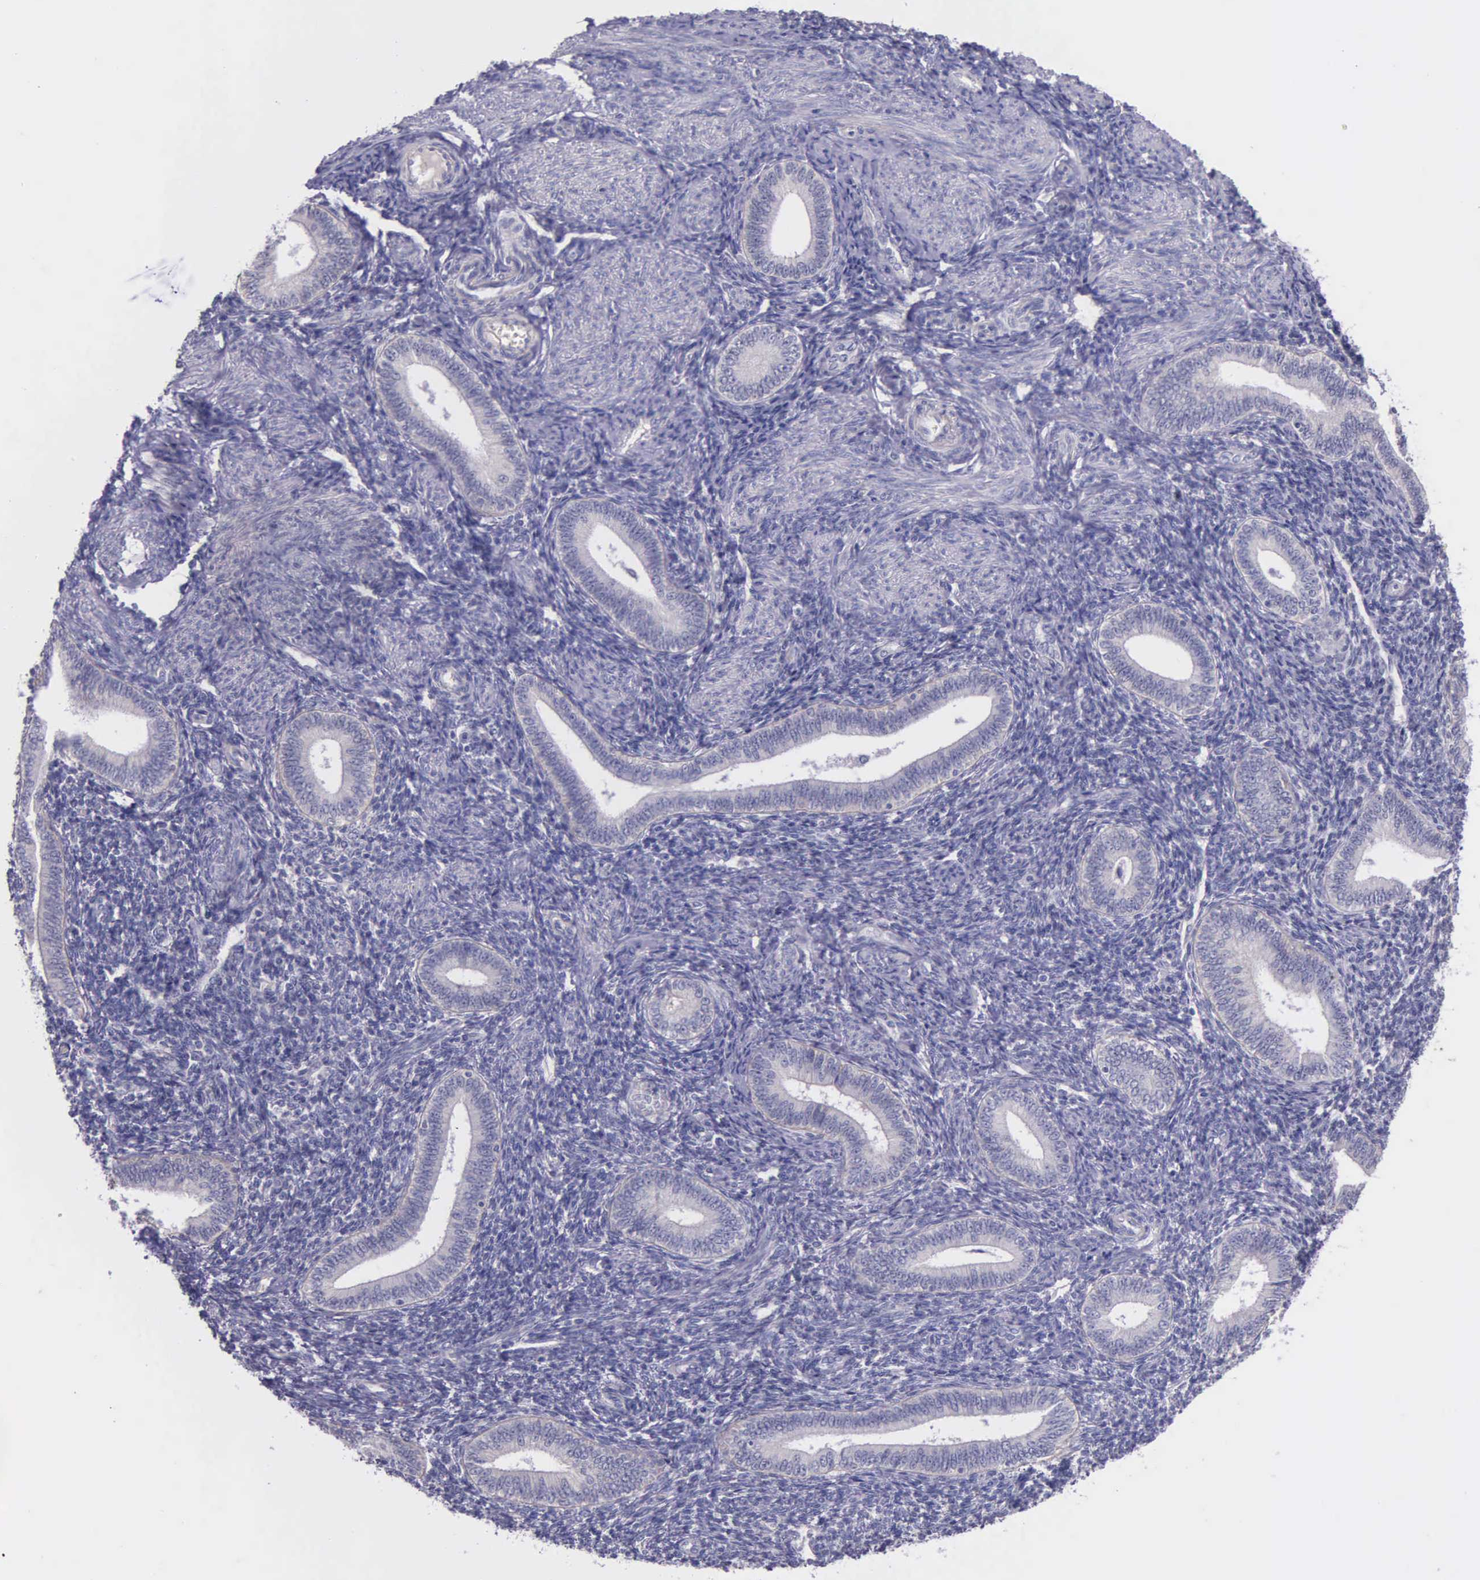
{"staining": {"intensity": "negative", "quantity": "none", "location": "none"}, "tissue": "endometrium", "cell_type": "Cells in endometrial stroma", "image_type": "normal", "snomed": [{"axis": "morphology", "description": "Normal tissue, NOS"}, {"axis": "topography", "description": "Endometrium"}], "caption": "The photomicrograph demonstrates no staining of cells in endometrial stroma in normal endometrium. Nuclei are stained in blue.", "gene": "THSD7A", "patient": {"sex": "female", "age": 35}}